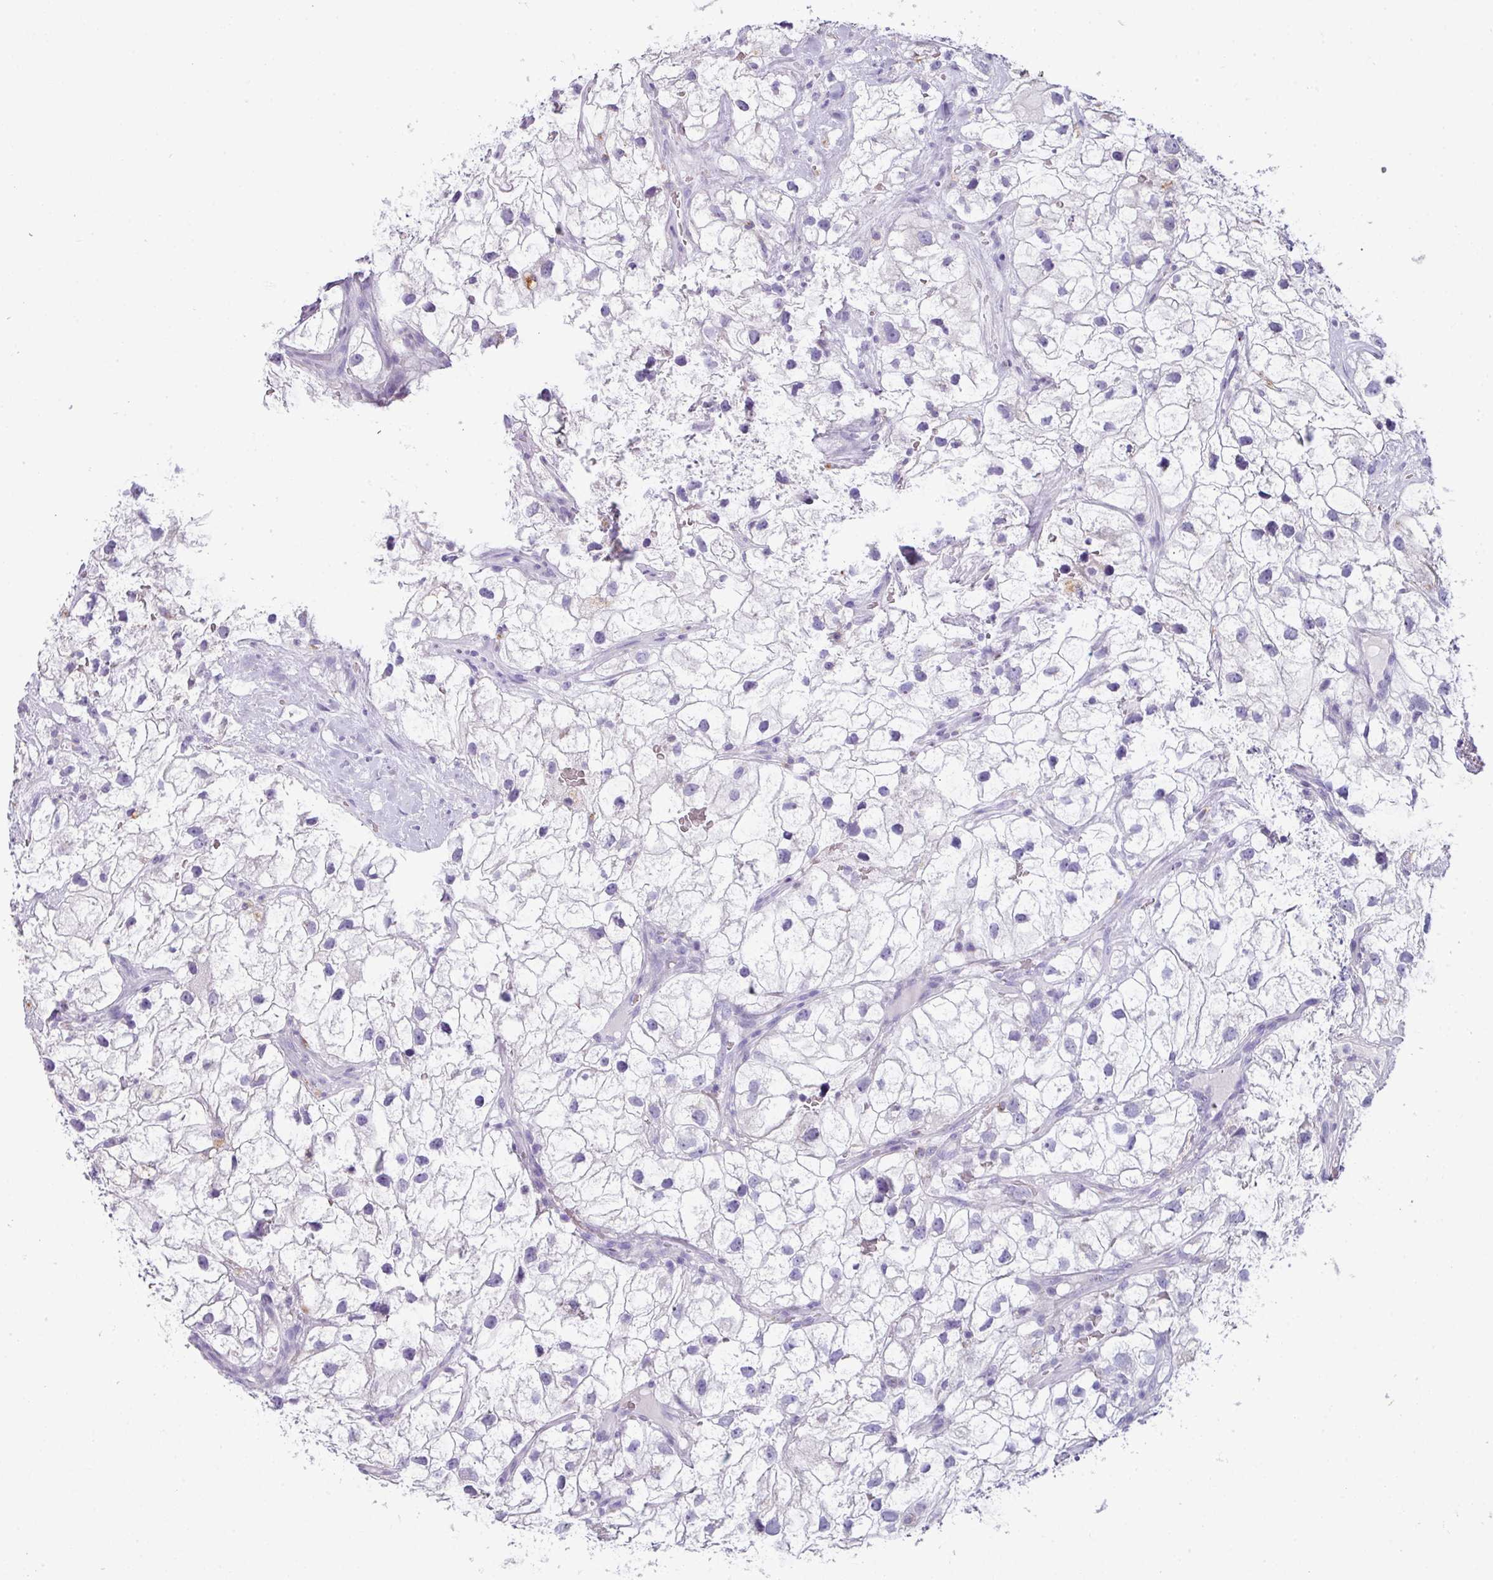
{"staining": {"intensity": "negative", "quantity": "none", "location": "none"}, "tissue": "renal cancer", "cell_type": "Tumor cells", "image_type": "cancer", "snomed": [{"axis": "morphology", "description": "Adenocarcinoma, NOS"}, {"axis": "topography", "description": "Kidney"}], "caption": "A photomicrograph of human renal cancer (adenocarcinoma) is negative for staining in tumor cells.", "gene": "NCCRP1", "patient": {"sex": "male", "age": 59}}